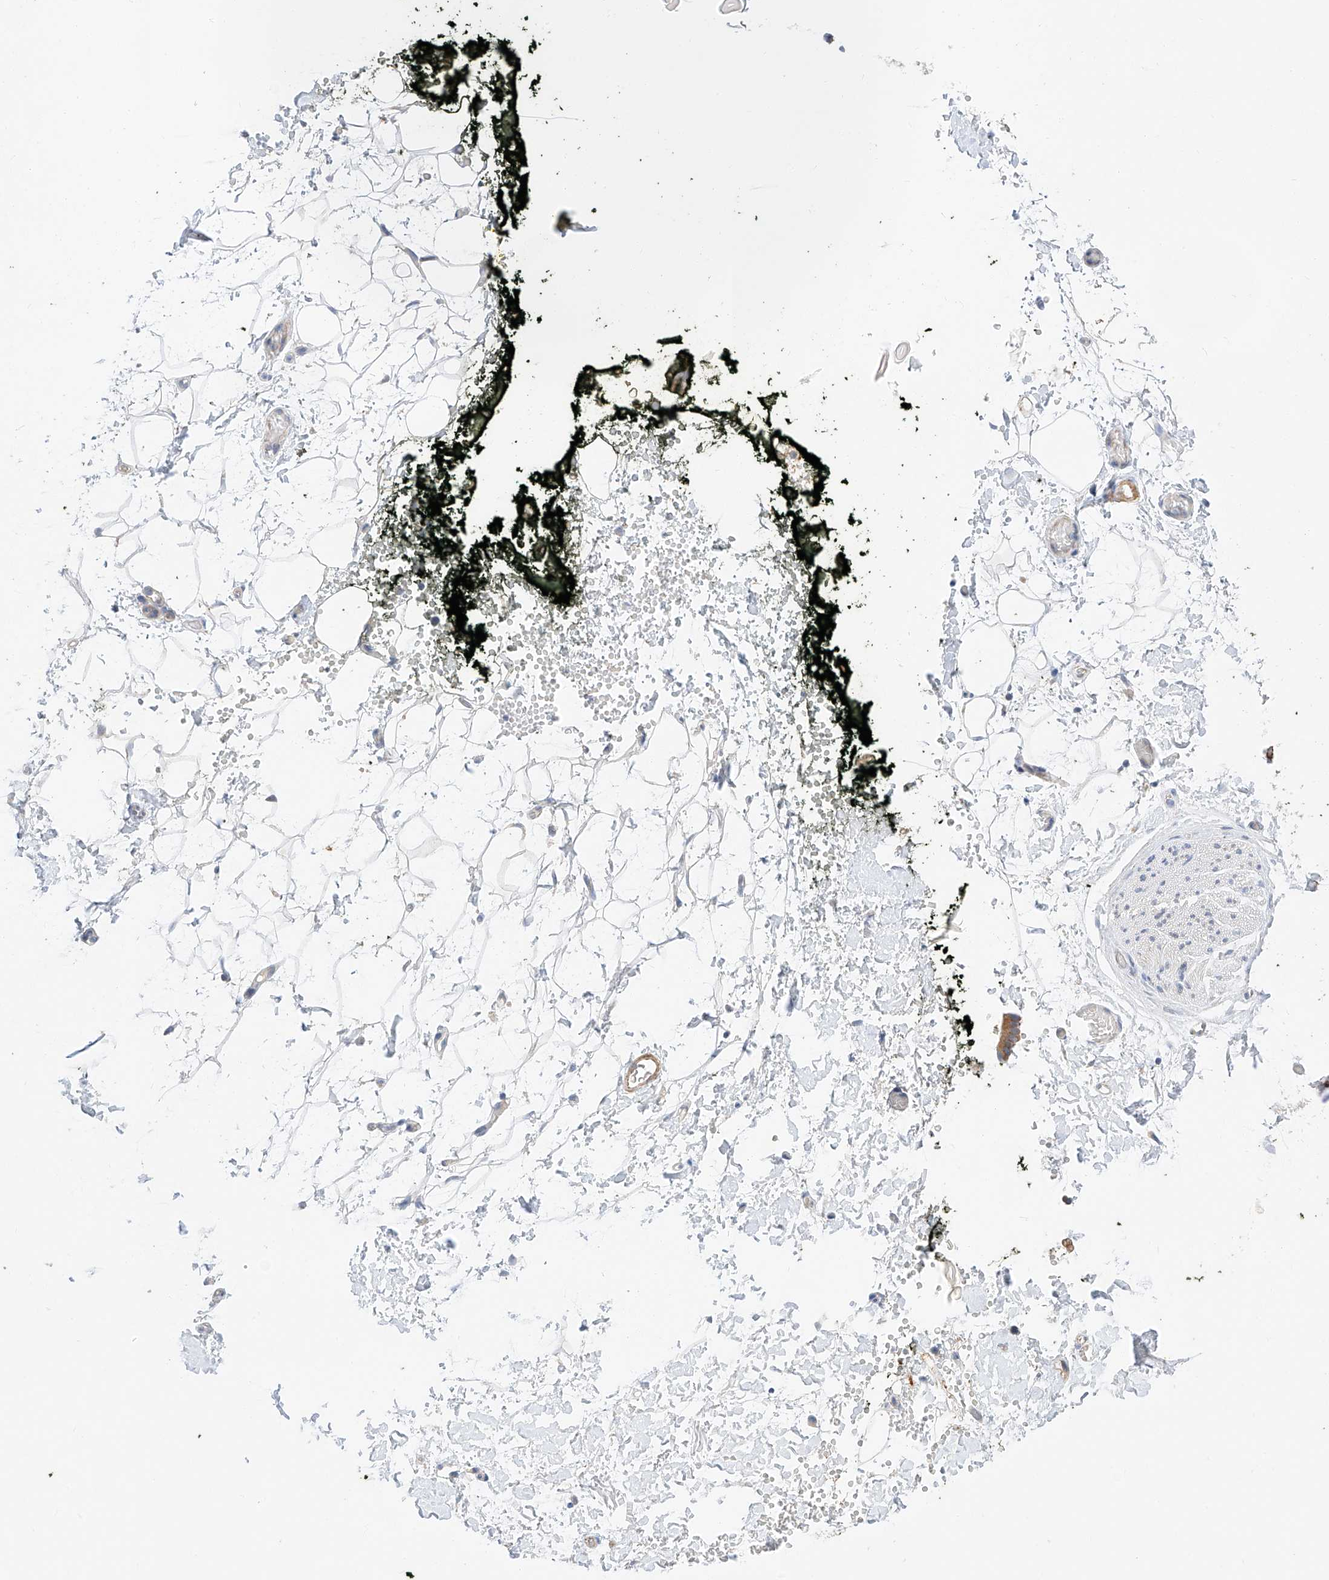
{"staining": {"intensity": "weak", "quantity": ">75%", "location": "cytoplasmic/membranous"}, "tissue": "adipose tissue", "cell_type": "Adipocytes", "image_type": "normal", "snomed": [{"axis": "morphology", "description": "Normal tissue, NOS"}, {"axis": "morphology", "description": "Adenocarcinoma, NOS"}, {"axis": "topography", "description": "Pancreas"}, {"axis": "topography", "description": "Peripheral nerve tissue"}], "caption": "Immunohistochemistry (IHC) staining of normal adipose tissue, which shows low levels of weak cytoplasmic/membranous expression in about >75% of adipocytes indicating weak cytoplasmic/membranous protein positivity. The staining was performed using DAB (3,3'-diaminobenzidine) (brown) for protein detection and nuclei were counterstained in hematoxylin (blue).", "gene": "C6orf118", "patient": {"sex": "male", "age": 59}}